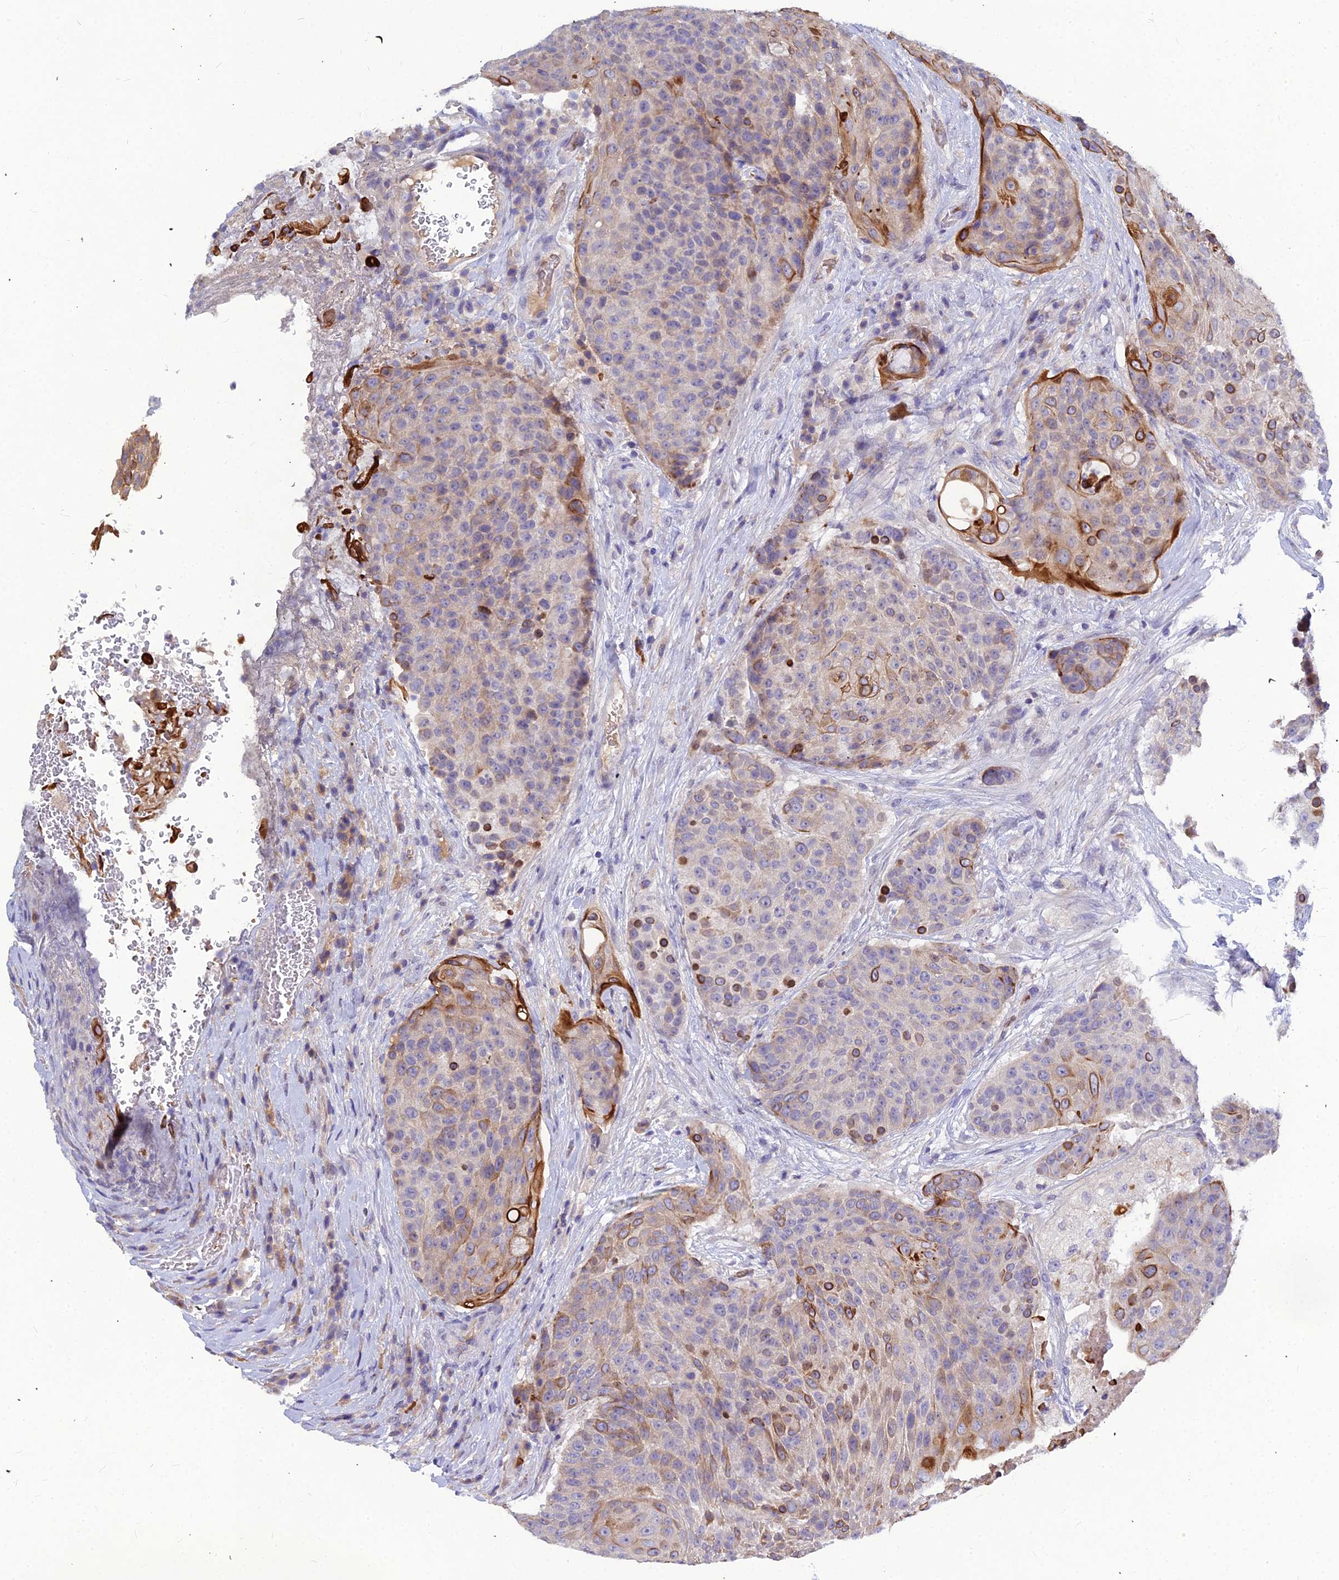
{"staining": {"intensity": "strong", "quantity": "<25%", "location": "cytoplasmic/membranous"}, "tissue": "urothelial cancer", "cell_type": "Tumor cells", "image_type": "cancer", "snomed": [{"axis": "morphology", "description": "Urothelial carcinoma, High grade"}, {"axis": "topography", "description": "Urinary bladder"}], "caption": "Brown immunohistochemical staining in urothelial cancer shows strong cytoplasmic/membranous positivity in approximately <25% of tumor cells. Nuclei are stained in blue.", "gene": "DMRTA1", "patient": {"sex": "female", "age": 63}}